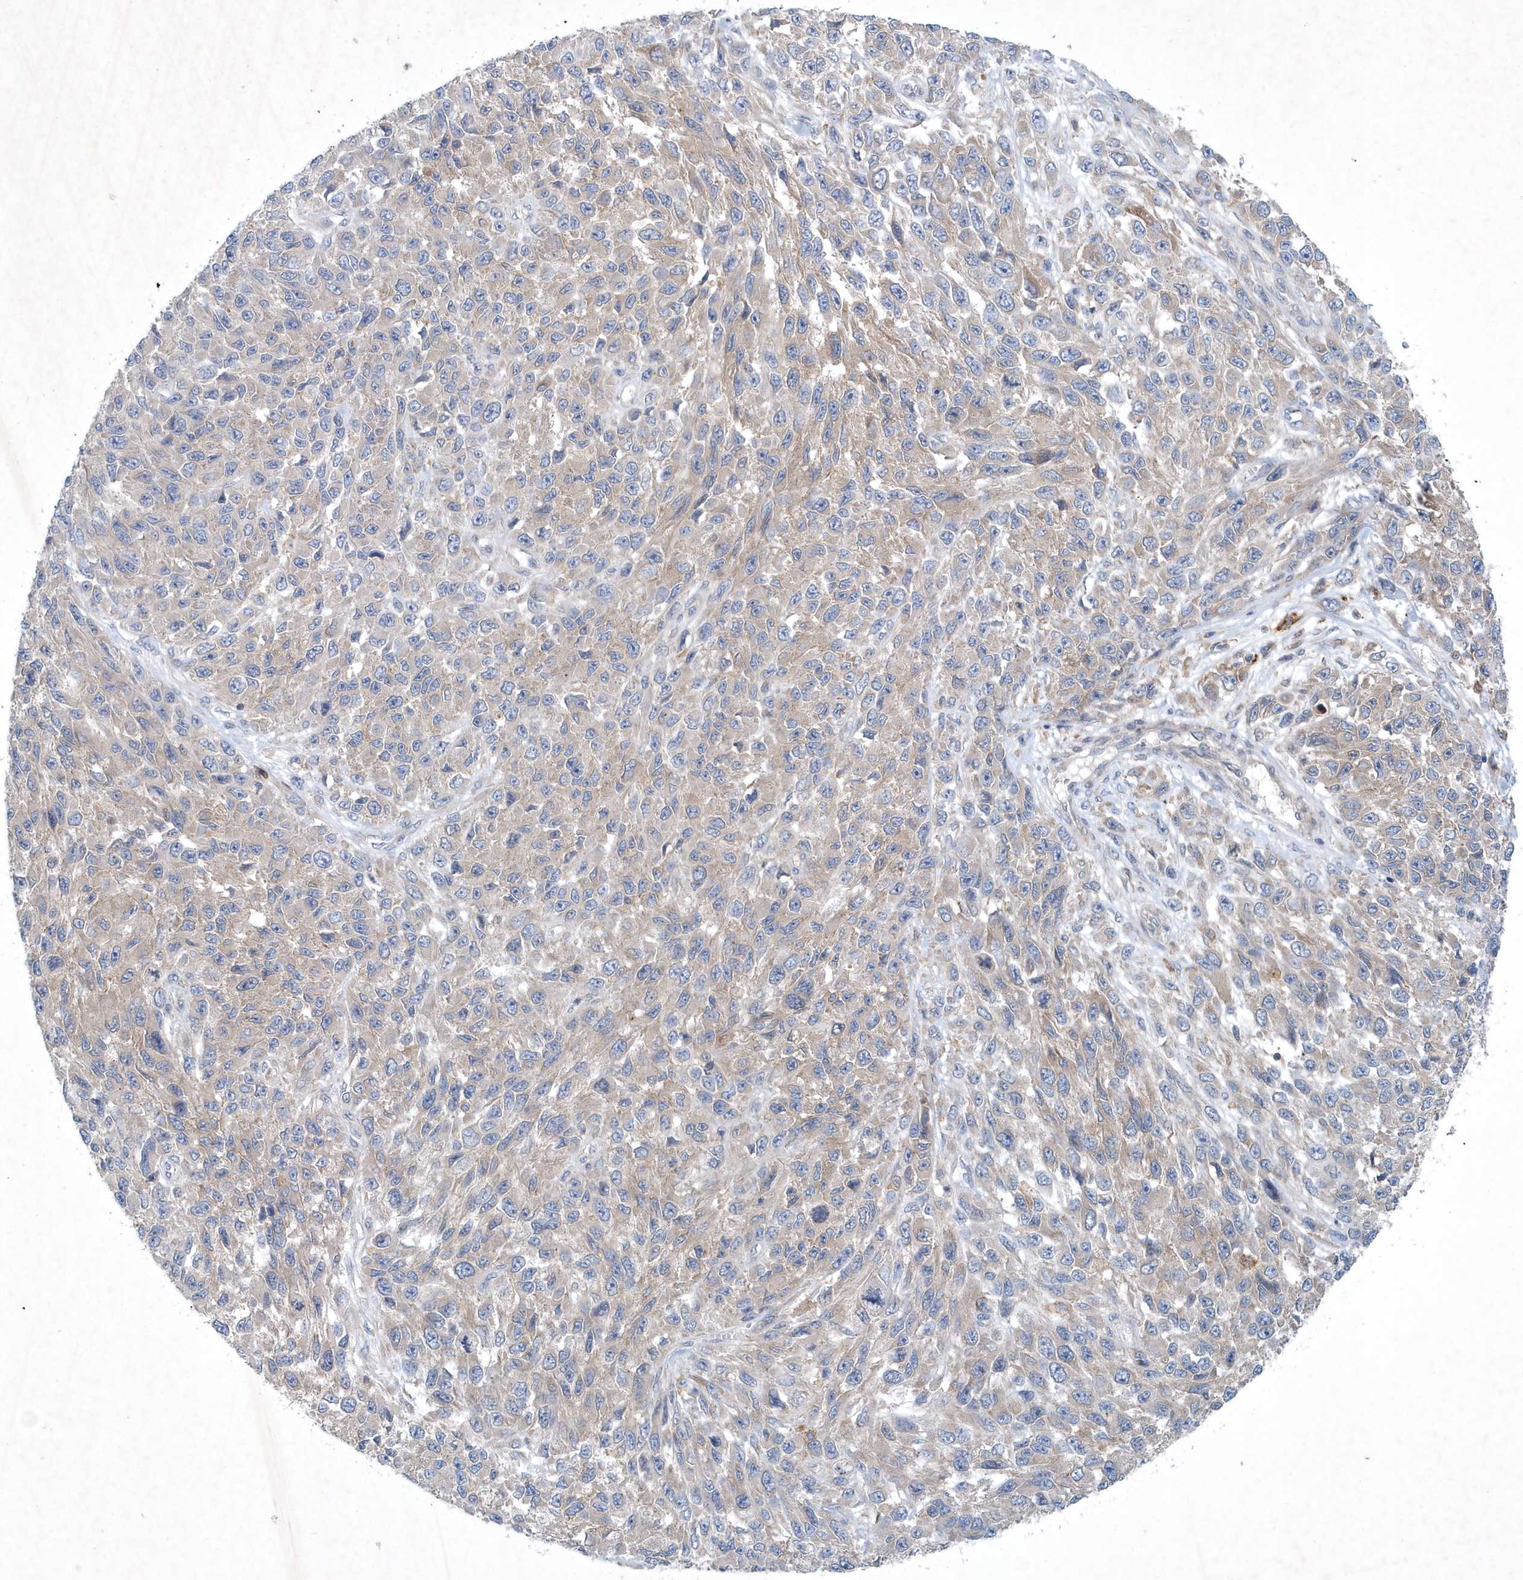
{"staining": {"intensity": "negative", "quantity": "none", "location": "none"}, "tissue": "melanoma", "cell_type": "Tumor cells", "image_type": "cancer", "snomed": [{"axis": "morphology", "description": "Malignant melanoma, NOS"}, {"axis": "topography", "description": "Skin"}], "caption": "Immunohistochemistry micrograph of melanoma stained for a protein (brown), which displays no expression in tumor cells.", "gene": "P2RY10", "patient": {"sex": "female", "age": 96}}